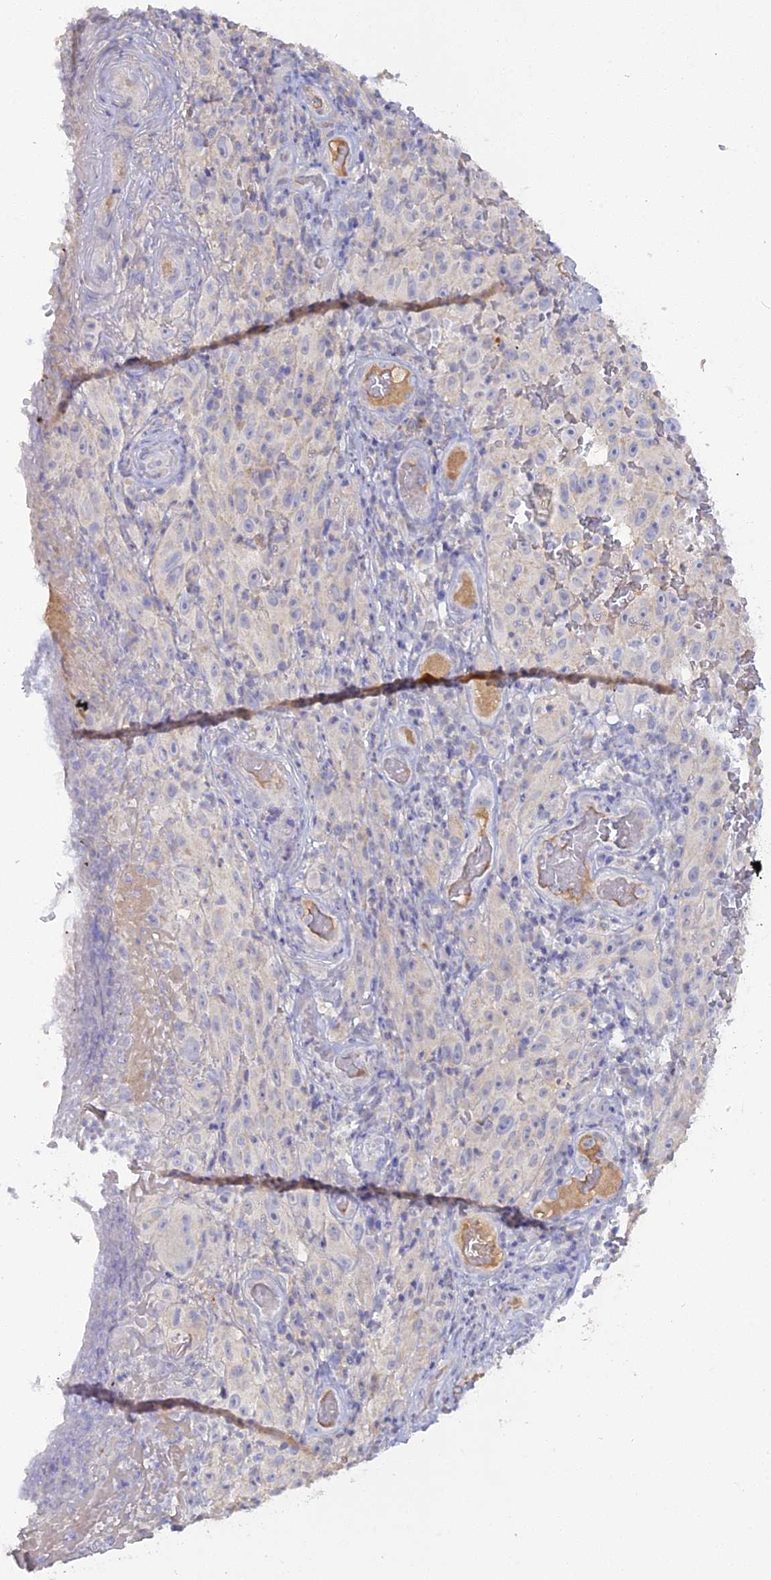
{"staining": {"intensity": "negative", "quantity": "none", "location": "none"}, "tissue": "melanoma", "cell_type": "Tumor cells", "image_type": "cancer", "snomed": [{"axis": "morphology", "description": "Malignant melanoma, NOS"}, {"axis": "topography", "description": "Skin"}], "caption": "IHC image of human melanoma stained for a protein (brown), which demonstrates no expression in tumor cells. The staining is performed using DAB (3,3'-diaminobenzidine) brown chromogen with nuclei counter-stained in using hematoxylin.", "gene": "ADGRA1", "patient": {"sex": "female", "age": 82}}